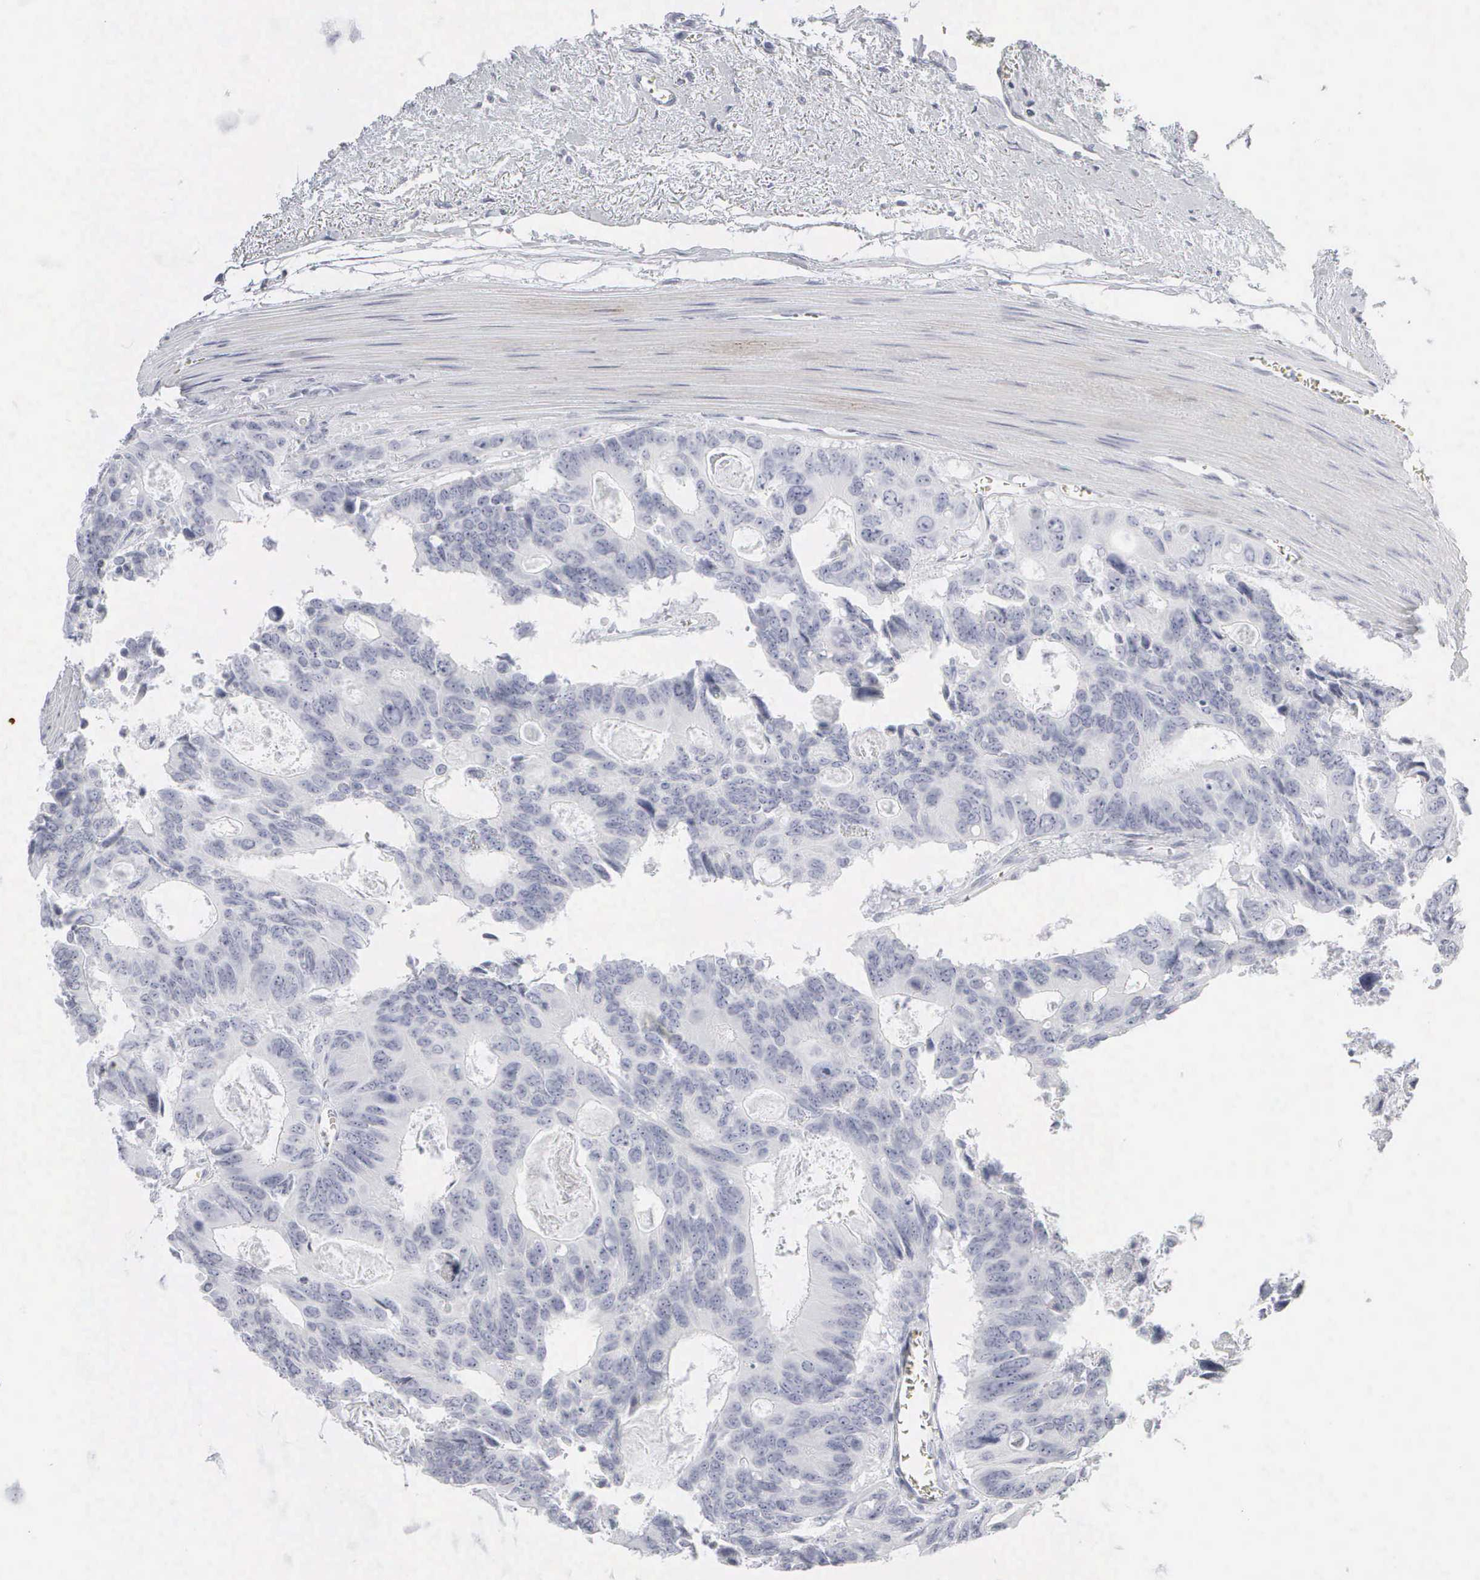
{"staining": {"intensity": "negative", "quantity": "none", "location": "none"}, "tissue": "colorectal cancer", "cell_type": "Tumor cells", "image_type": "cancer", "snomed": [{"axis": "morphology", "description": "Adenocarcinoma, NOS"}, {"axis": "topography", "description": "Rectum"}], "caption": "Immunohistochemical staining of colorectal cancer displays no significant positivity in tumor cells.", "gene": "KRT14", "patient": {"sex": "male", "age": 76}}